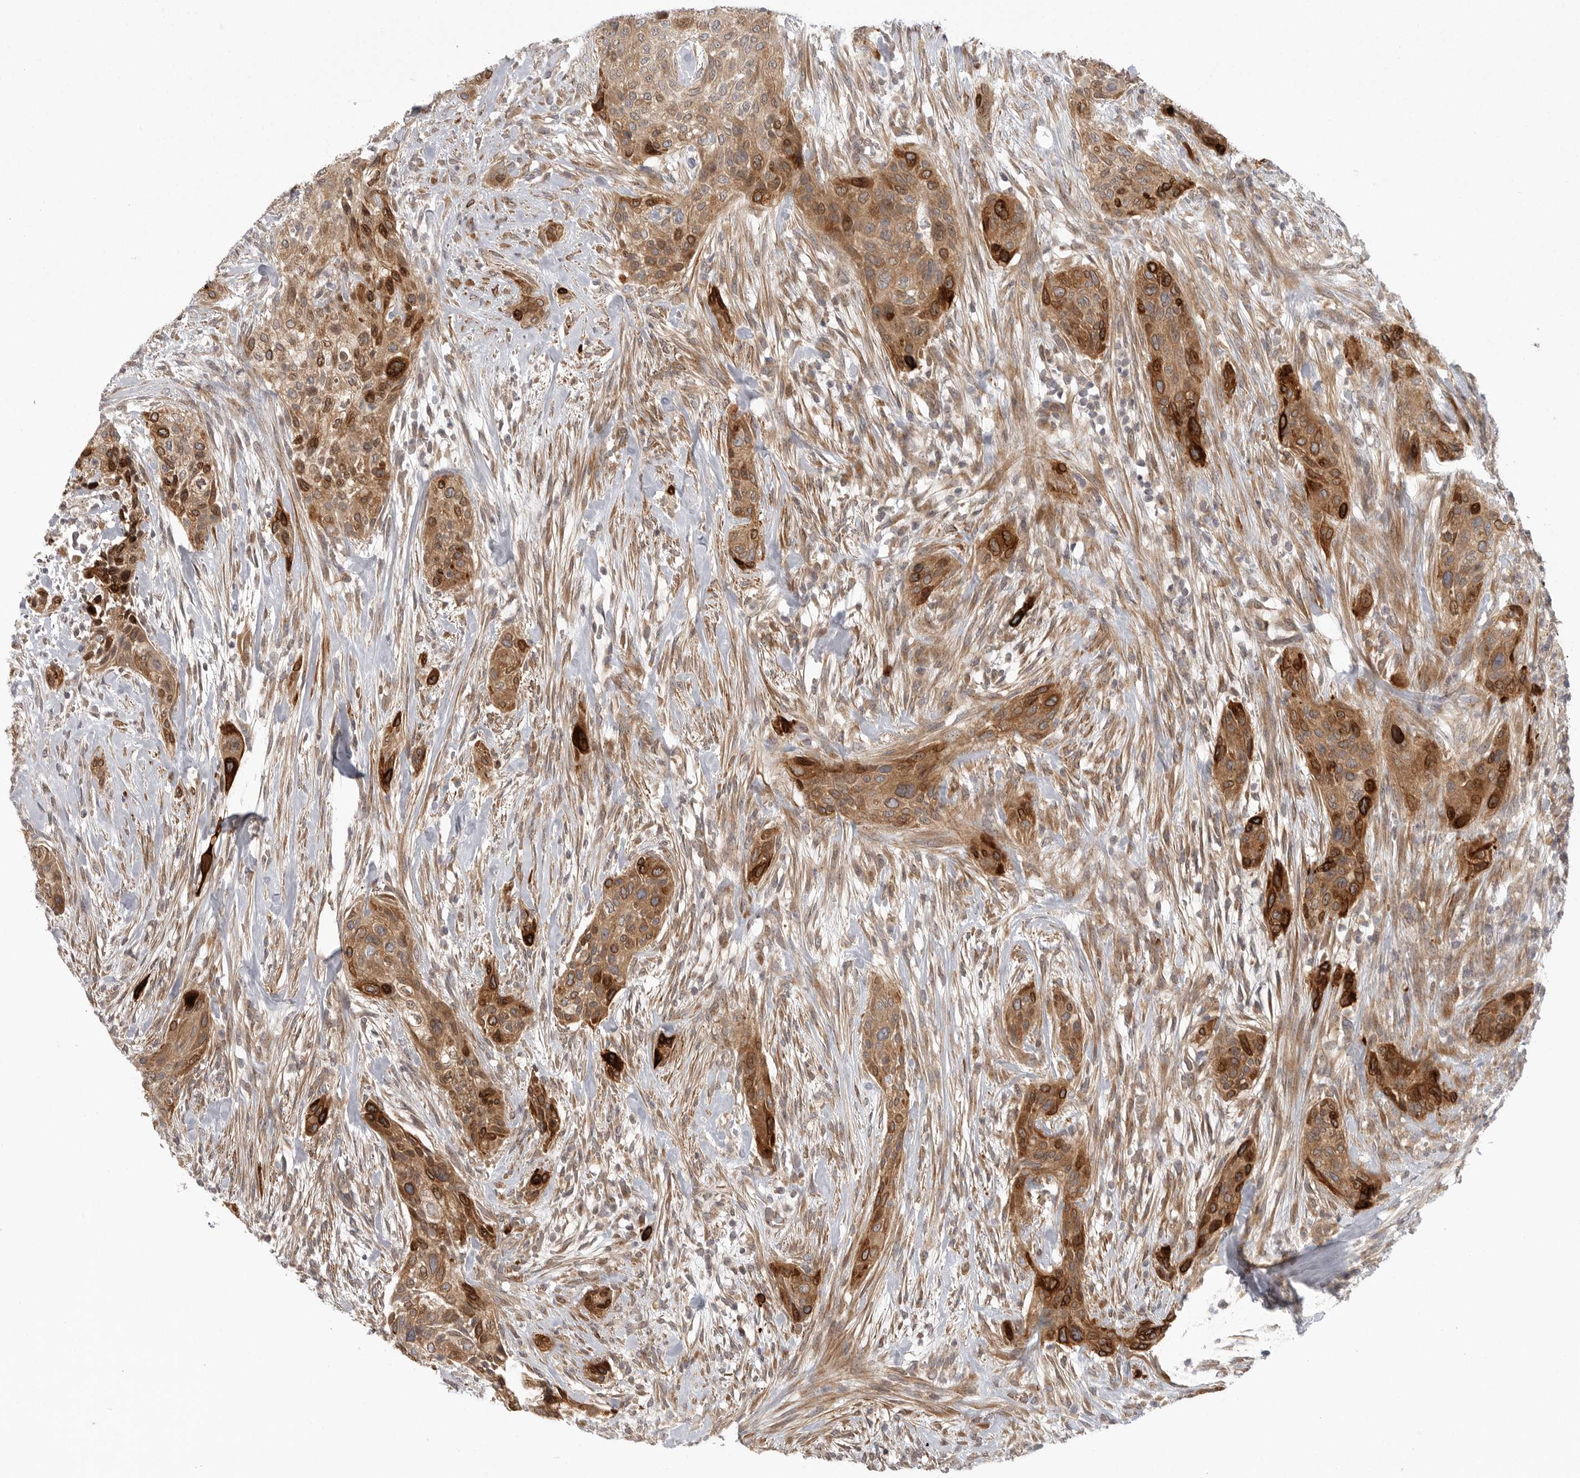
{"staining": {"intensity": "strong", "quantity": ">75%", "location": "cytoplasmic/membranous"}, "tissue": "urothelial cancer", "cell_type": "Tumor cells", "image_type": "cancer", "snomed": [{"axis": "morphology", "description": "Urothelial carcinoma, High grade"}, {"axis": "topography", "description": "Urinary bladder"}], "caption": "IHC of urothelial carcinoma (high-grade) displays high levels of strong cytoplasmic/membranous staining in approximately >75% of tumor cells.", "gene": "CCPG1", "patient": {"sex": "male", "age": 35}}